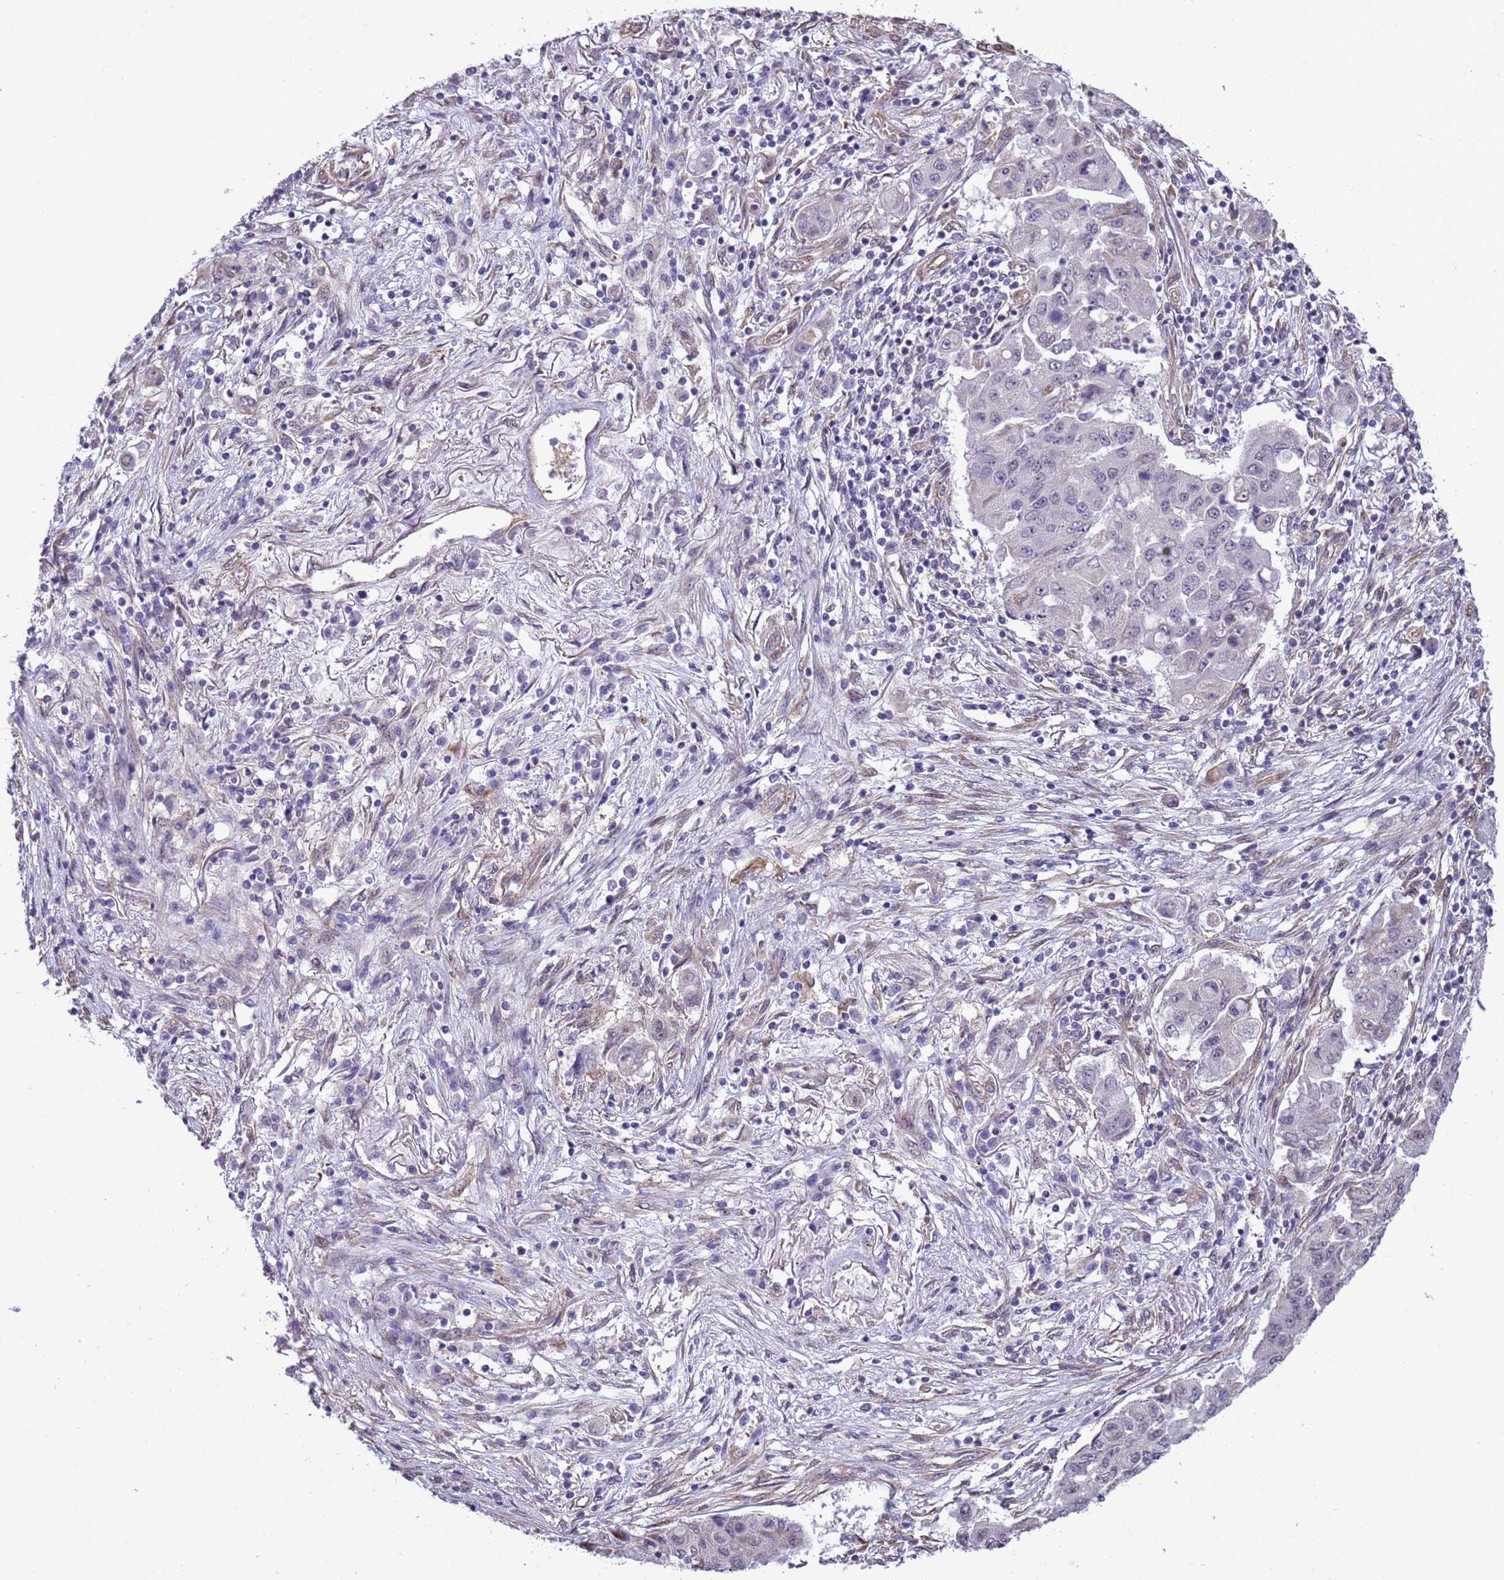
{"staining": {"intensity": "negative", "quantity": "none", "location": "none"}, "tissue": "lung cancer", "cell_type": "Tumor cells", "image_type": "cancer", "snomed": [{"axis": "morphology", "description": "Squamous cell carcinoma, NOS"}, {"axis": "topography", "description": "Lung"}], "caption": "Immunohistochemical staining of human squamous cell carcinoma (lung) shows no significant positivity in tumor cells.", "gene": "ITGB4", "patient": {"sex": "male", "age": 74}}